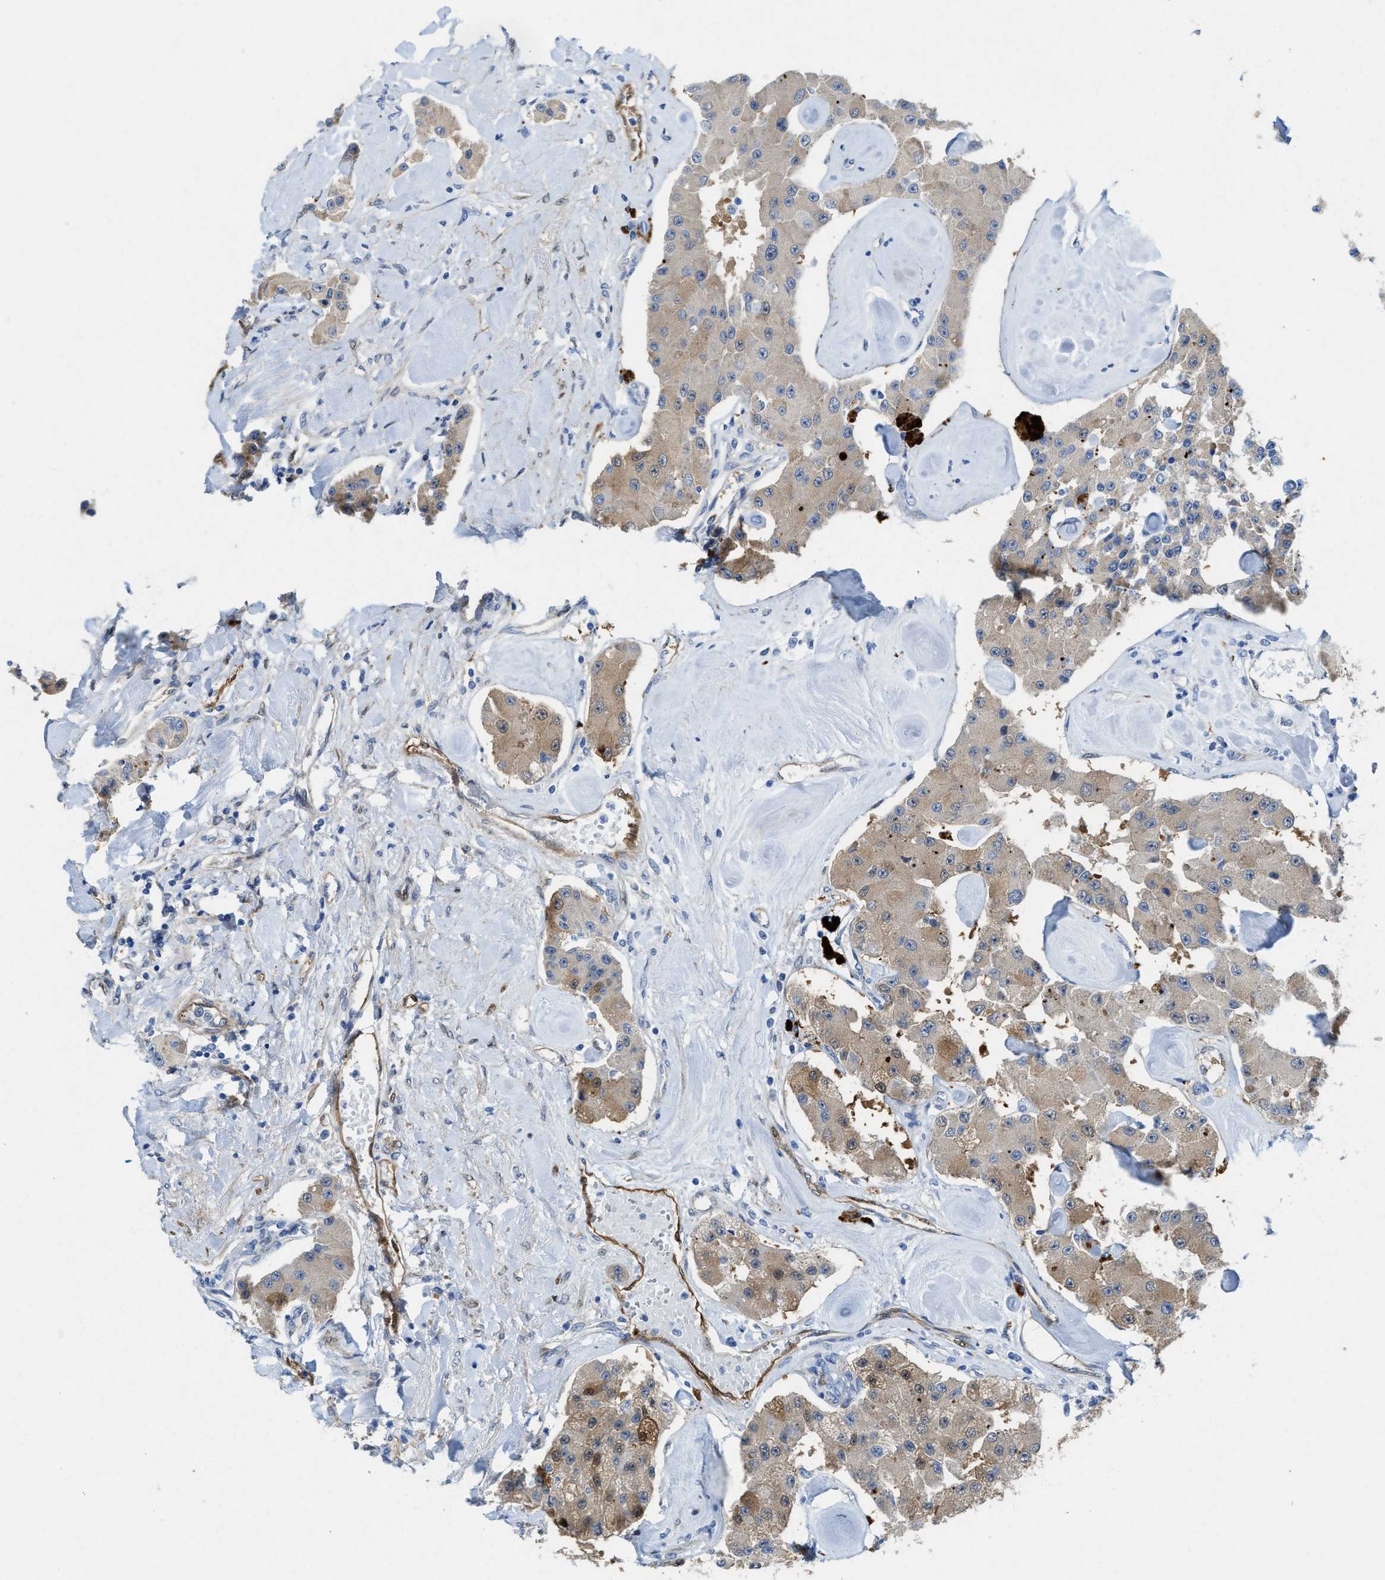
{"staining": {"intensity": "moderate", "quantity": "<25%", "location": "cytoplasmic/membranous,nuclear"}, "tissue": "carcinoid", "cell_type": "Tumor cells", "image_type": "cancer", "snomed": [{"axis": "morphology", "description": "Carcinoid, malignant, NOS"}, {"axis": "topography", "description": "Pancreas"}], "caption": "High-magnification brightfield microscopy of malignant carcinoid stained with DAB (3,3'-diaminobenzidine) (brown) and counterstained with hematoxylin (blue). tumor cells exhibit moderate cytoplasmic/membranous and nuclear positivity is present in approximately<25% of cells.", "gene": "ASS1", "patient": {"sex": "male", "age": 41}}